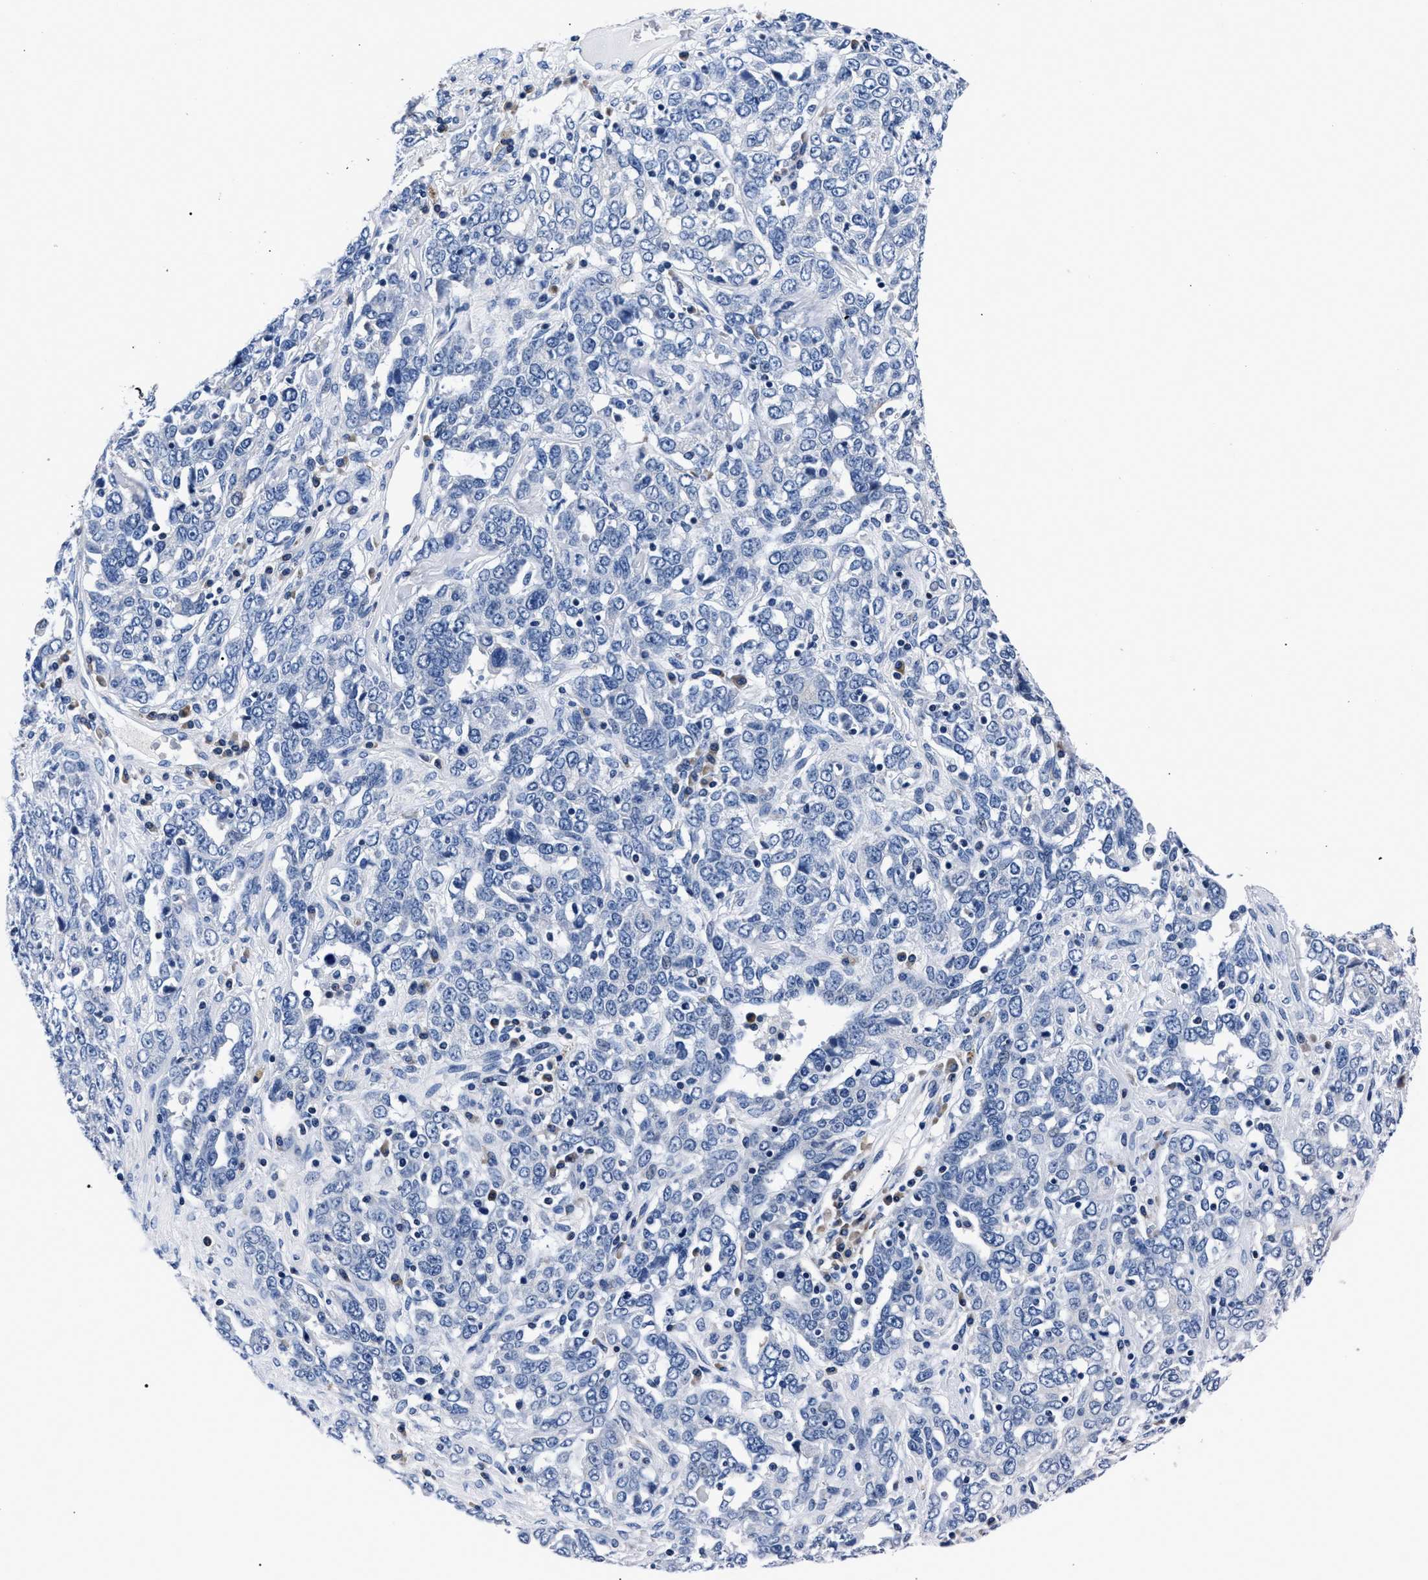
{"staining": {"intensity": "negative", "quantity": "none", "location": "none"}, "tissue": "ovarian cancer", "cell_type": "Tumor cells", "image_type": "cancer", "snomed": [{"axis": "morphology", "description": "Carcinoma, endometroid"}, {"axis": "topography", "description": "Ovary"}], "caption": "Tumor cells show no significant protein positivity in ovarian cancer.", "gene": "PHF24", "patient": {"sex": "female", "age": 62}}